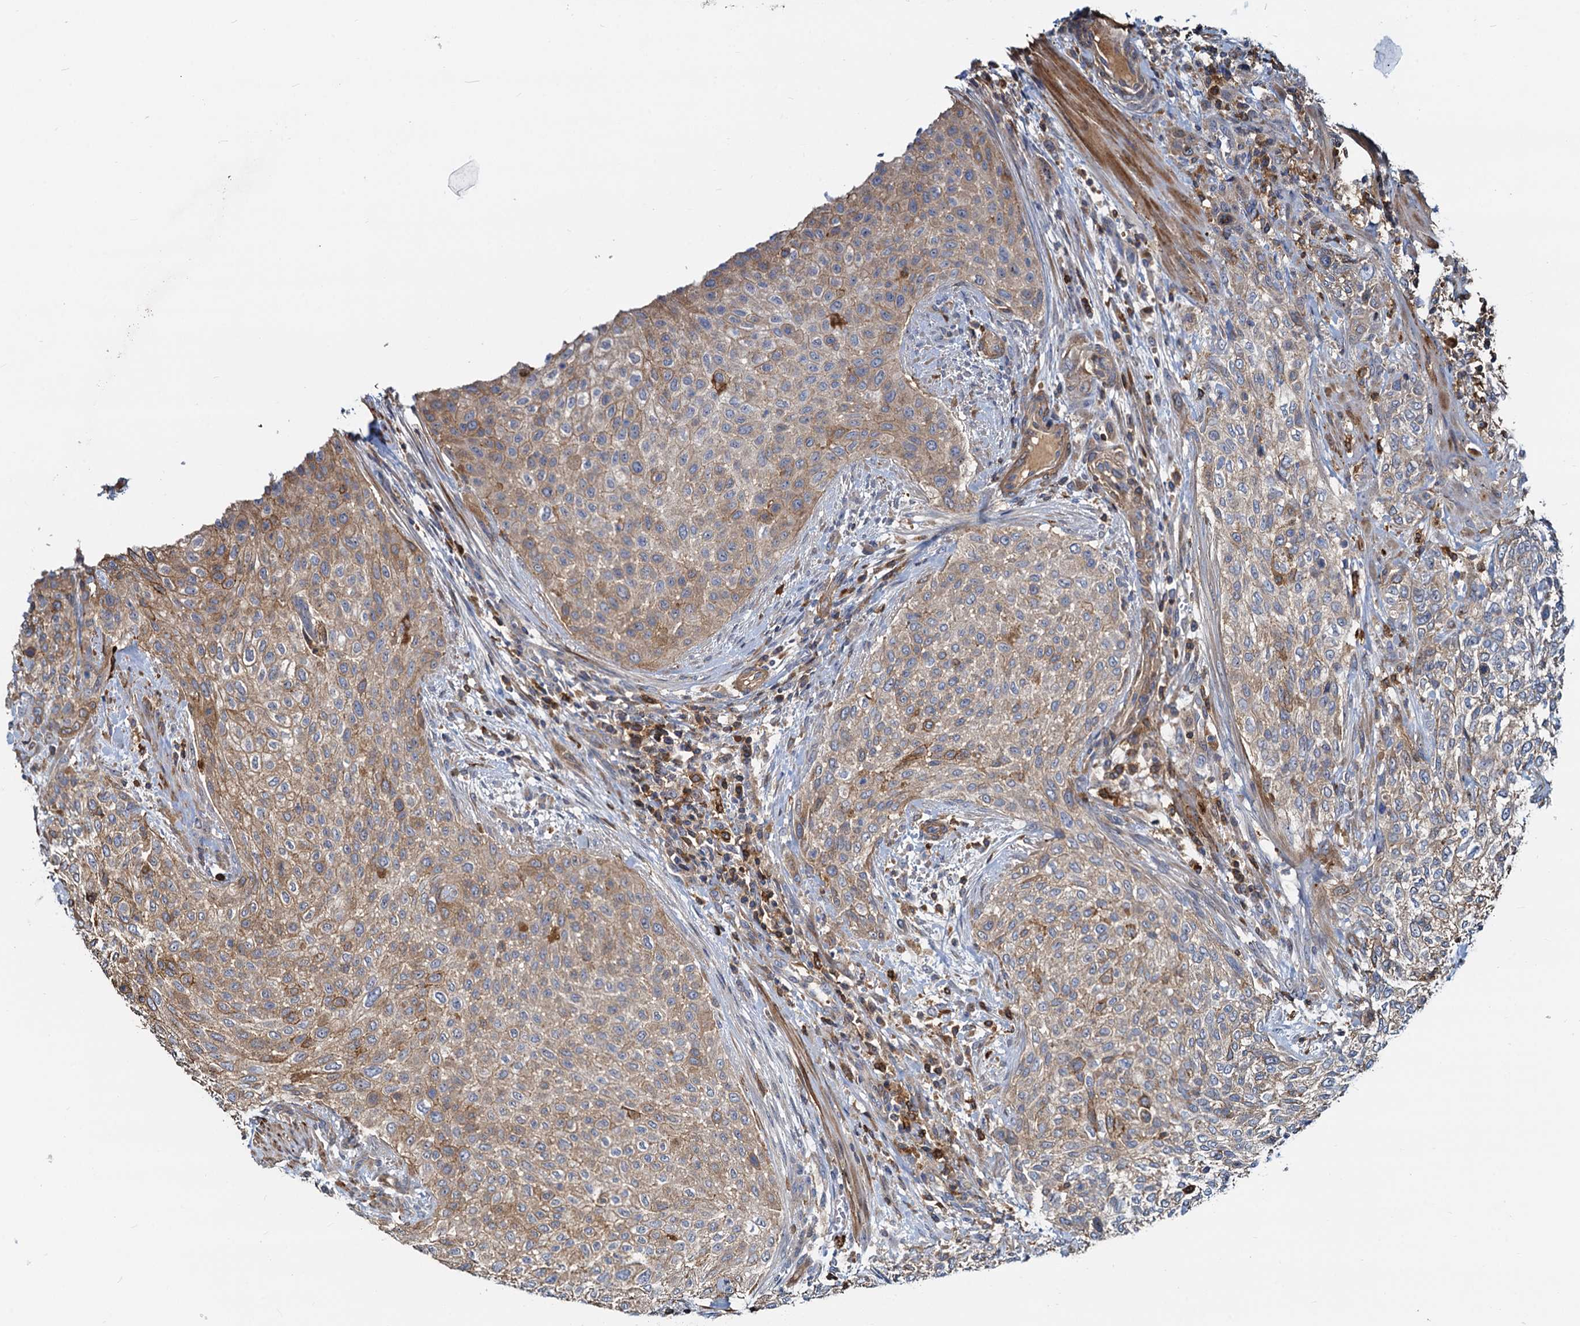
{"staining": {"intensity": "moderate", "quantity": ">75%", "location": "cytoplasmic/membranous"}, "tissue": "urothelial cancer", "cell_type": "Tumor cells", "image_type": "cancer", "snomed": [{"axis": "morphology", "description": "Normal tissue, NOS"}, {"axis": "morphology", "description": "Urothelial carcinoma, NOS"}, {"axis": "topography", "description": "Urinary bladder"}, {"axis": "topography", "description": "Peripheral nerve tissue"}], "caption": "Moderate cytoplasmic/membranous staining for a protein is seen in approximately >75% of tumor cells of transitional cell carcinoma using IHC.", "gene": "LNX2", "patient": {"sex": "male", "age": 35}}